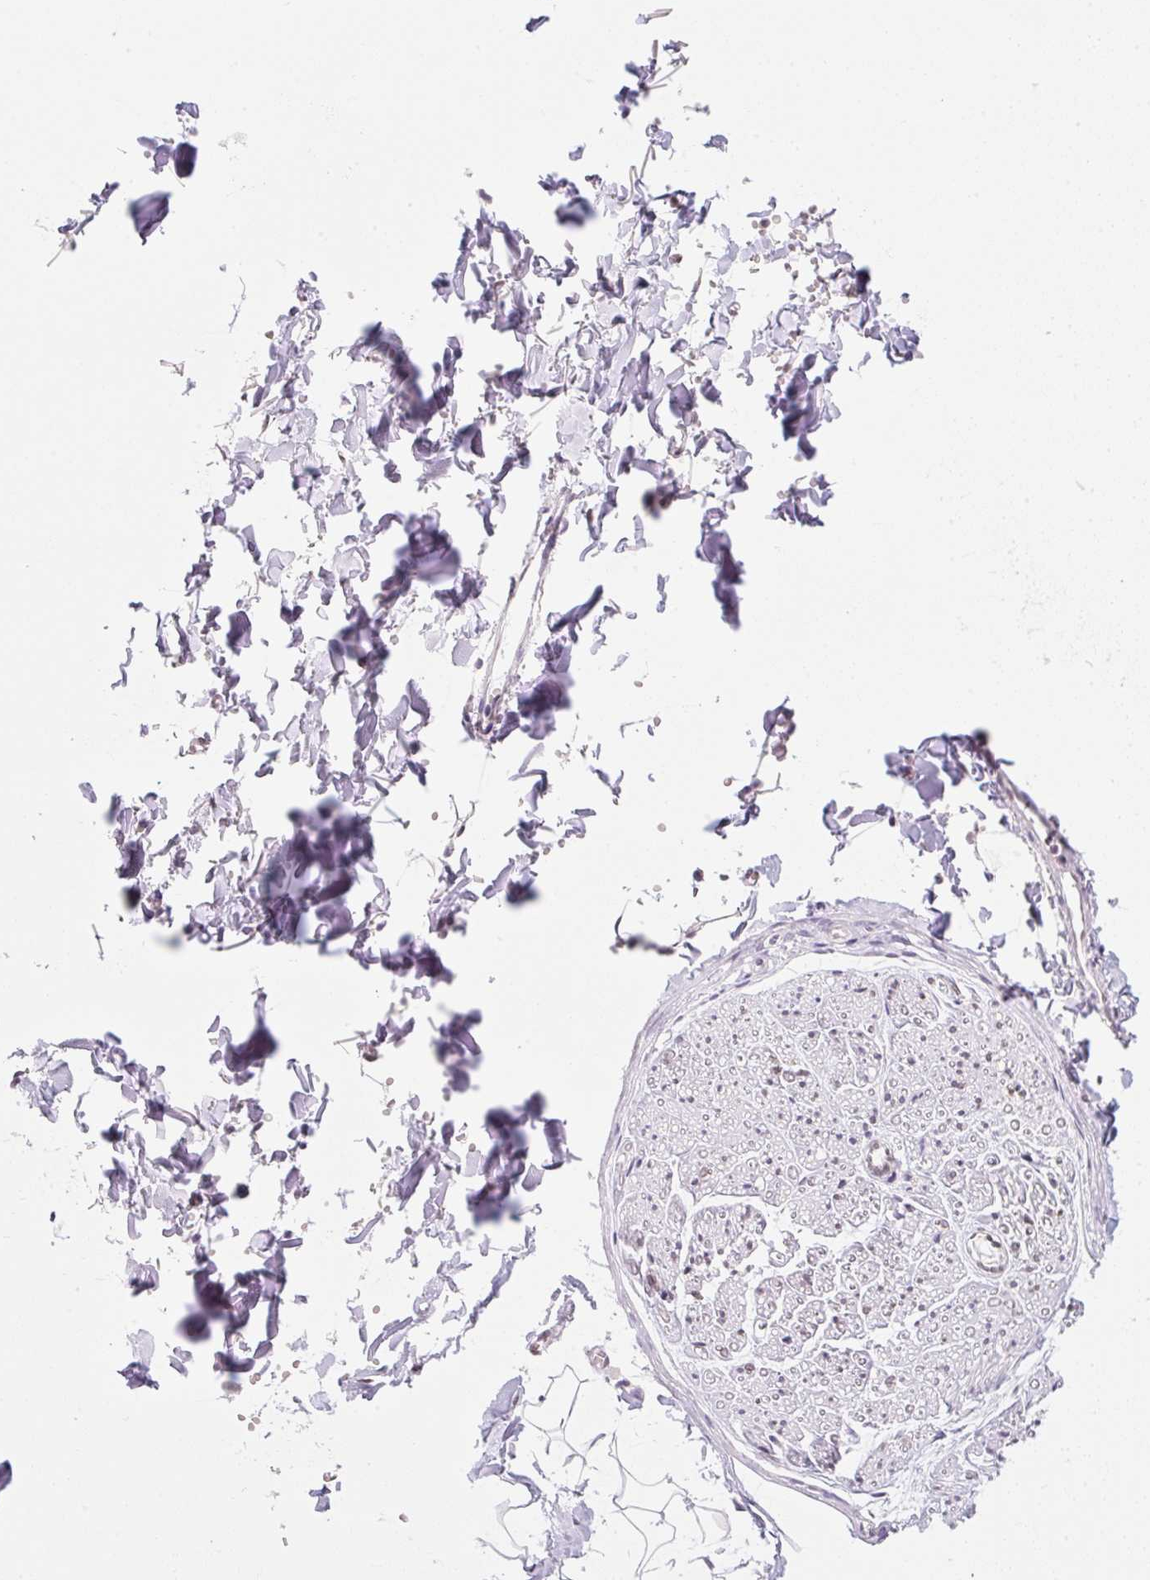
{"staining": {"intensity": "negative", "quantity": "none", "location": "none"}, "tissue": "adipose tissue", "cell_type": "Adipocytes", "image_type": "normal", "snomed": [{"axis": "morphology", "description": "Normal tissue, NOS"}, {"axis": "topography", "description": "Cartilage tissue"}, {"axis": "topography", "description": "Bronchus"}, {"axis": "topography", "description": "Peripheral nerve tissue"}], "caption": "This is an immunohistochemistry micrograph of unremarkable adipose tissue. There is no positivity in adipocytes.", "gene": "SYNE3", "patient": {"sex": "female", "age": 59}}